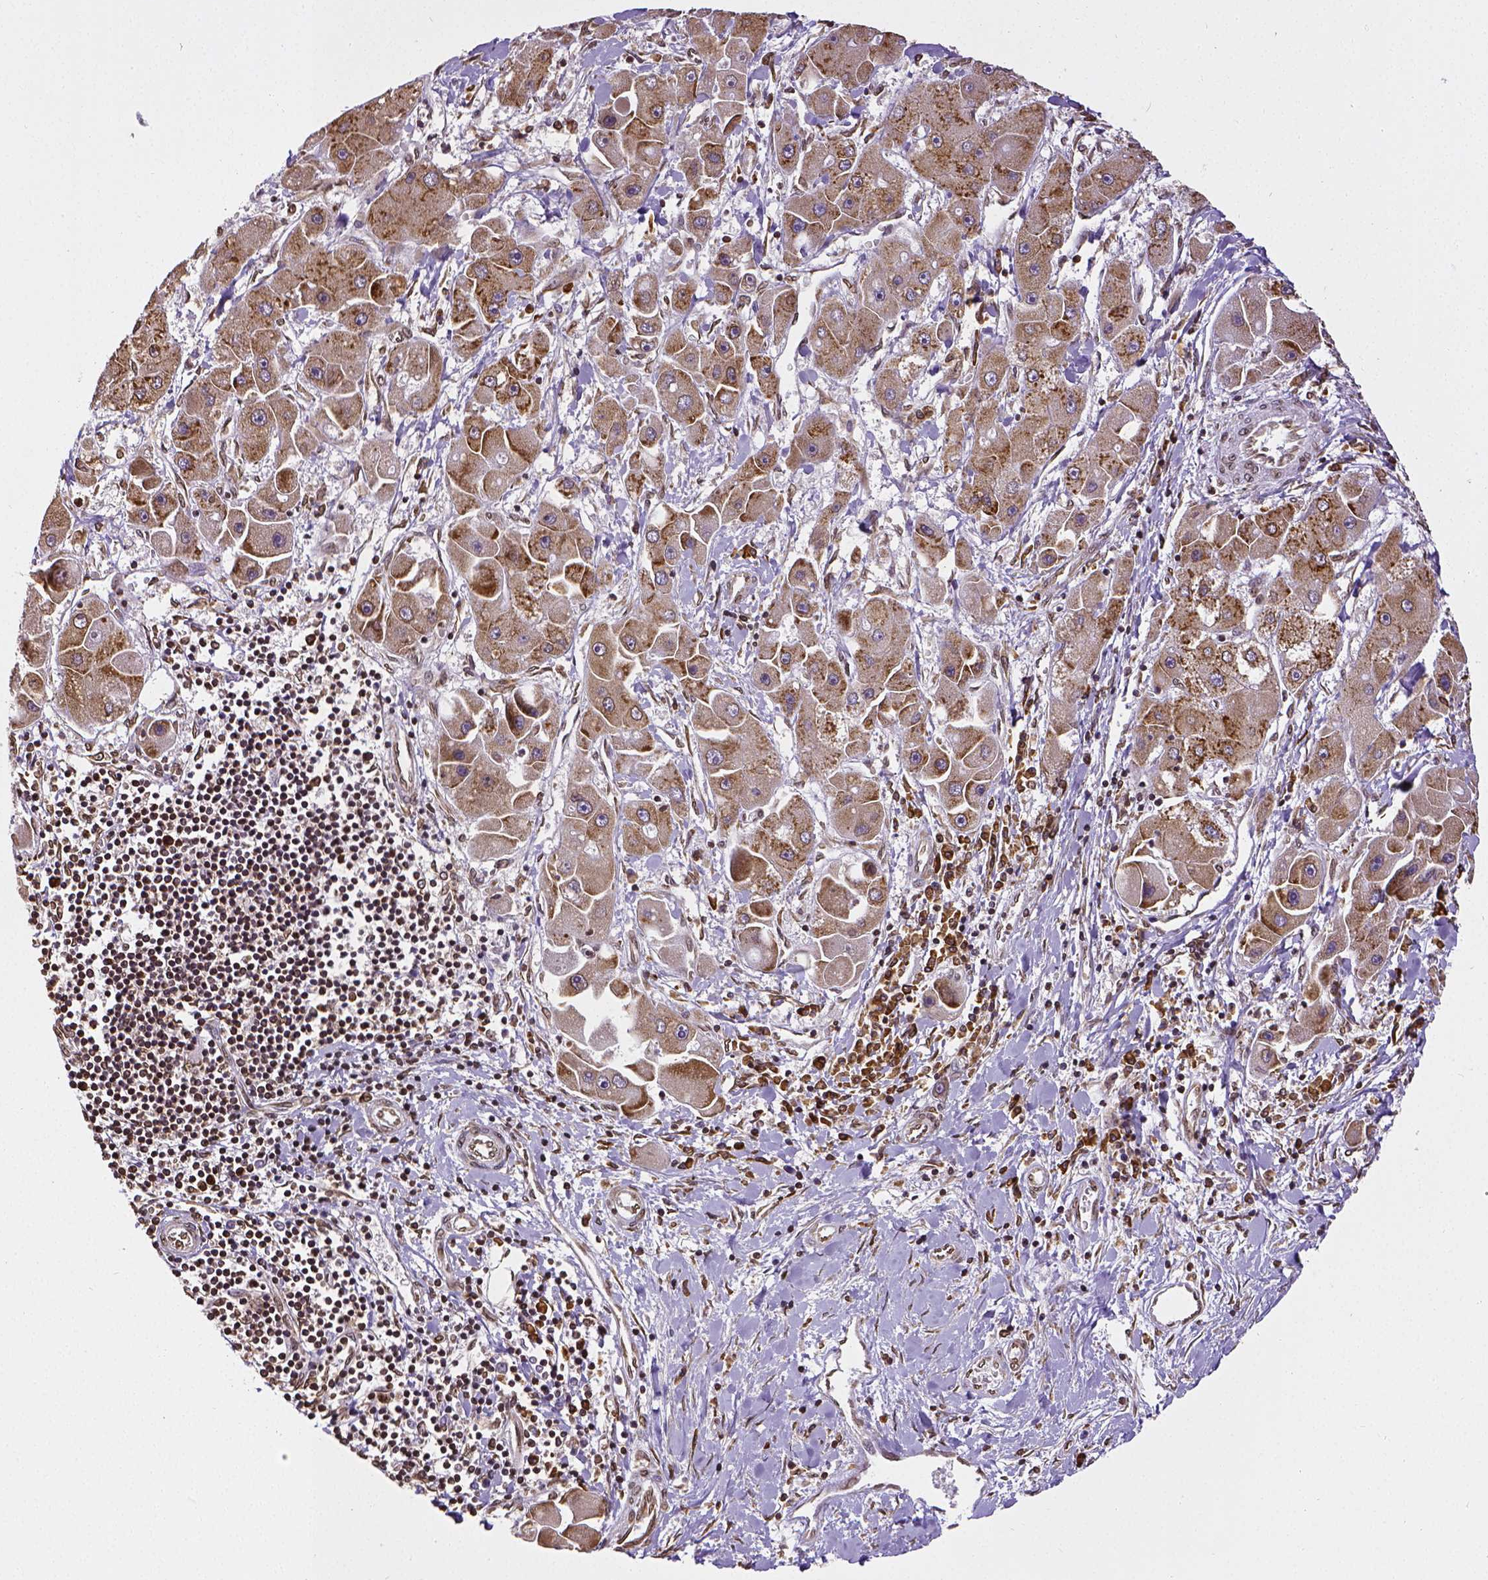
{"staining": {"intensity": "moderate", "quantity": ">75%", "location": "cytoplasmic/membranous,nuclear"}, "tissue": "liver cancer", "cell_type": "Tumor cells", "image_type": "cancer", "snomed": [{"axis": "morphology", "description": "Carcinoma, Hepatocellular, NOS"}, {"axis": "topography", "description": "Liver"}], "caption": "Human hepatocellular carcinoma (liver) stained for a protein (brown) reveals moderate cytoplasmic/membranous and nuclear positive positivity in approximately >75% of tumor cells.", "gene": "MTDH", "patient": {"sex": "male", "age": 24}}